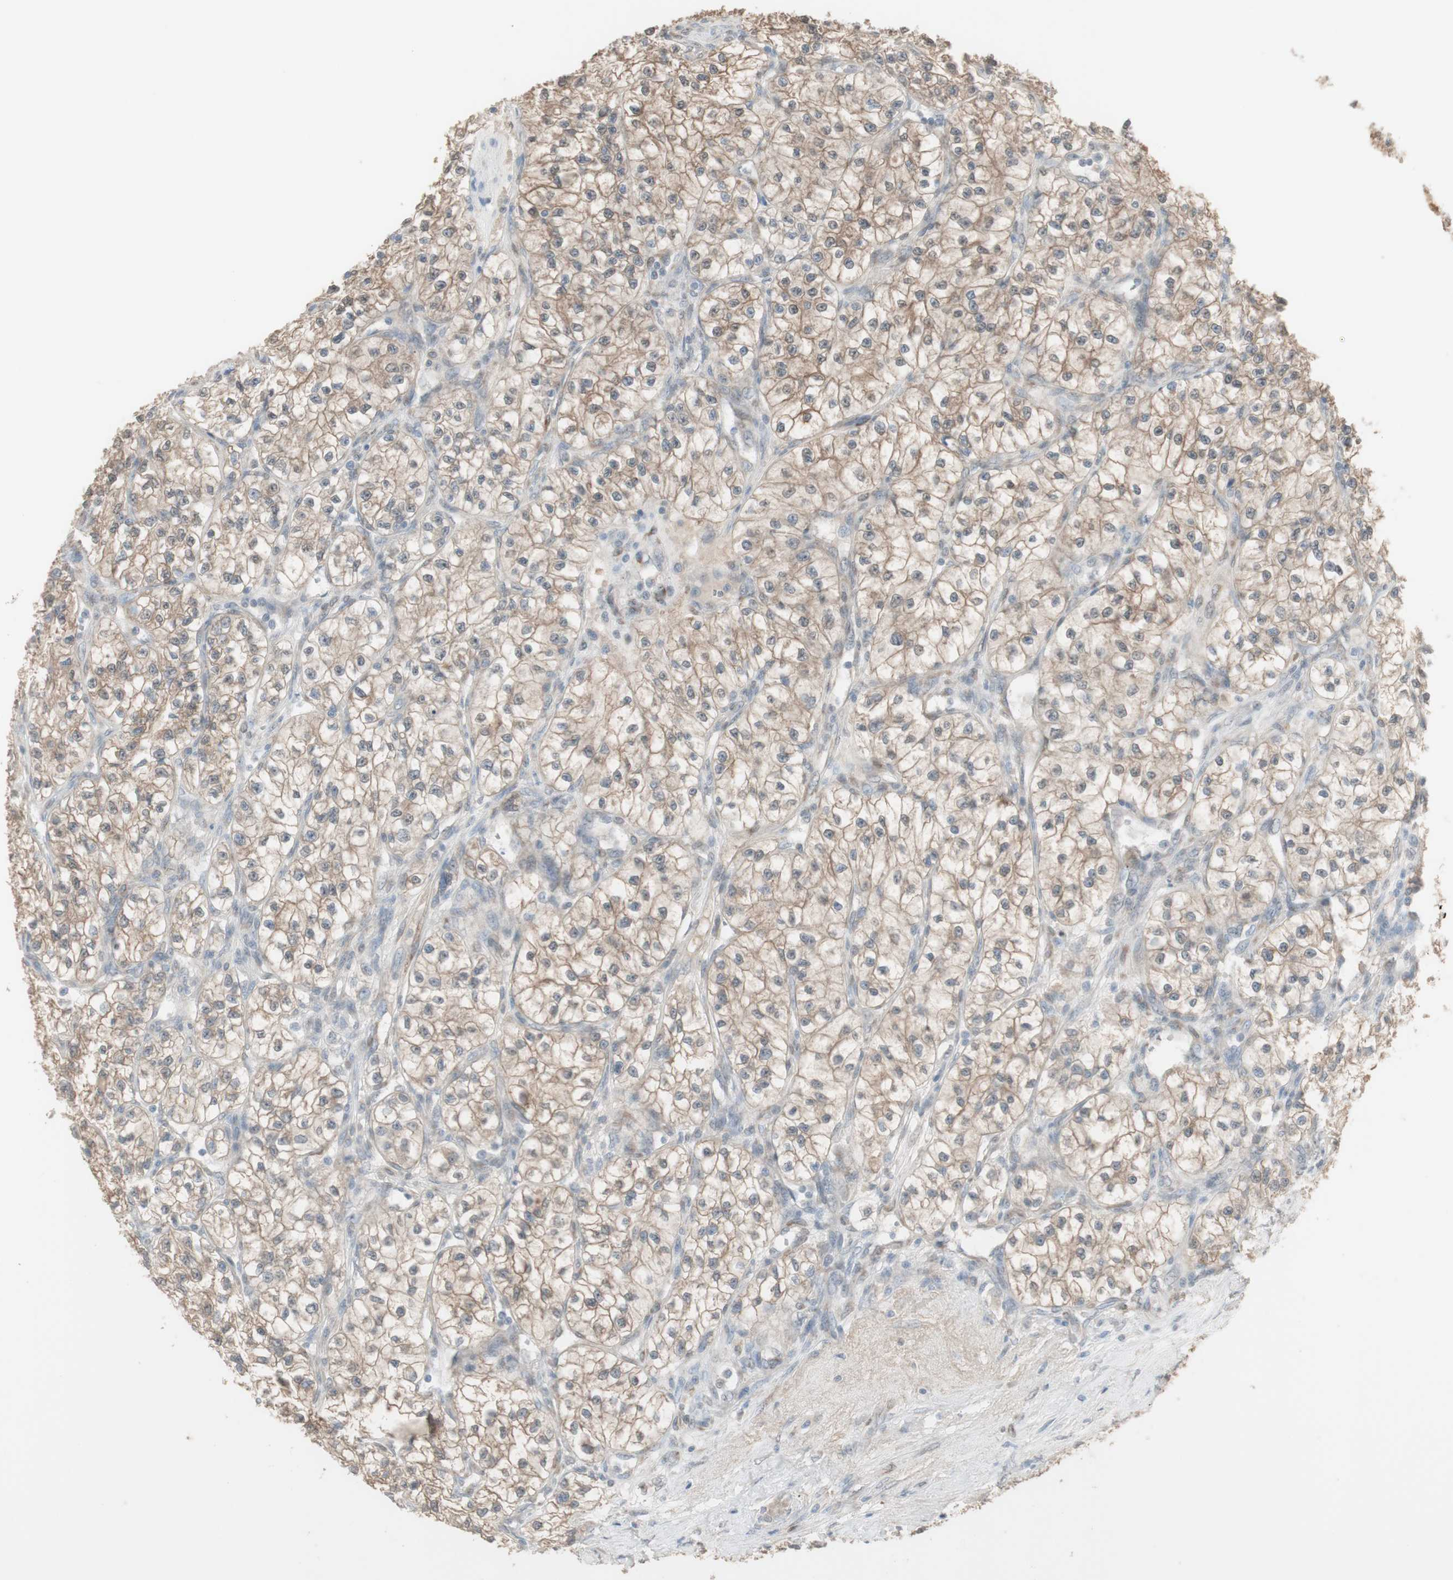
{"staining": {"intensity": "weak", "quantity": ">75%", "location": "cytoplasmic/membranous"}, "tissue": "renal cancer", "cell_type": "Tumor cells", "image_type": "cancer", "snomed": [{"axis": "morphology", "description": "Adenocarcinoma, NOS"}, {"axis": "topography", "description": "Kidney"}], "caption": "Weak cytoplasmic/membranous expression is appreciated in about >75% of tumor cells in renal adenocarcinoma.", "gene": "MUC3A", "patient": {"sex": "female", "age": 57}}